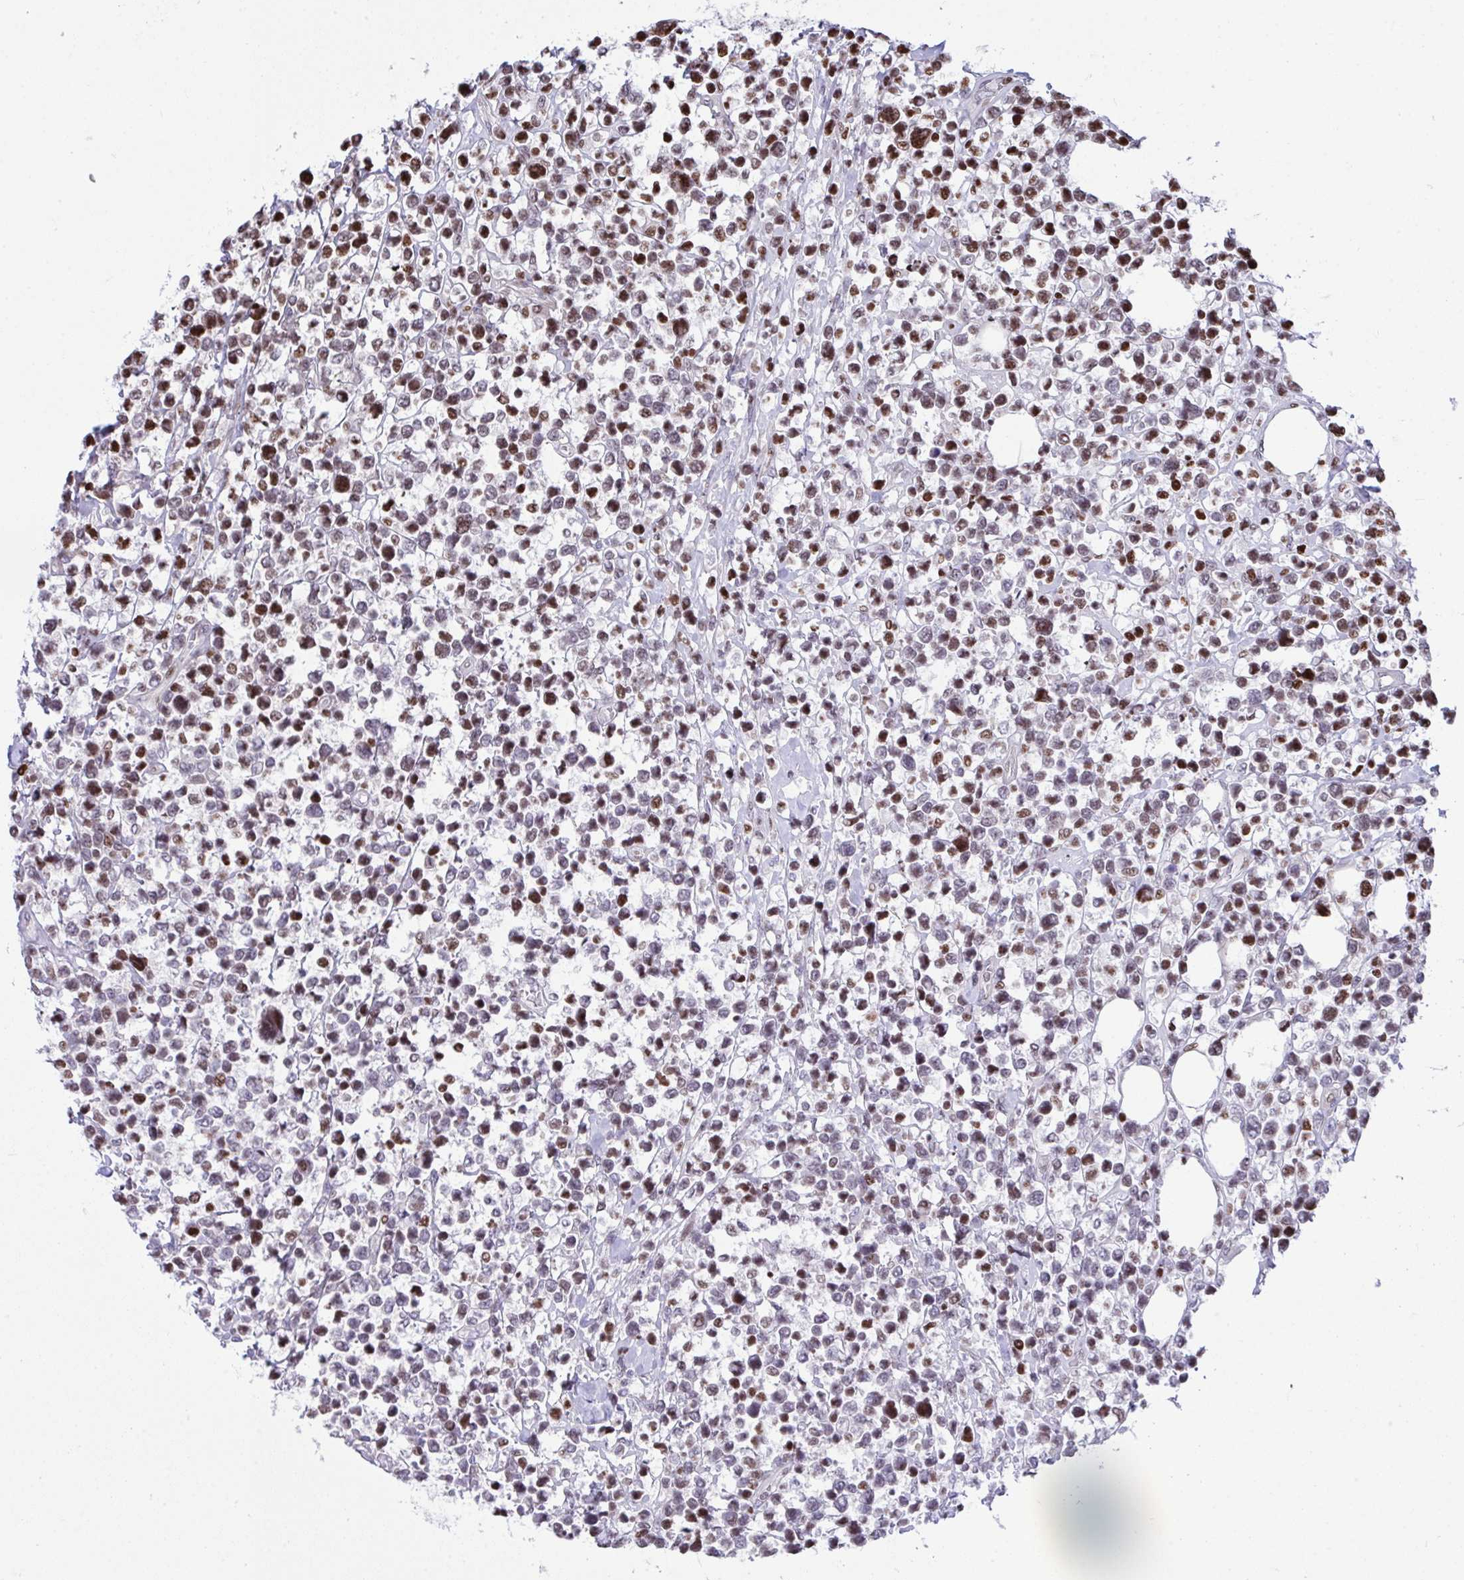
{"staining": {"intensity": "moderate", "quantity": ">75%", "location": "nuclear"}, "tissue": "lymphoma", "cell_type": "Tumor cells", "image_type": "cancer", "snomed": [{"axis": "morphology", "description": "Malignant lymphoma, non-Hodgkin's type, Low grade"}, {"axis": "topography", "description": "Lymph node"}], "caption": "Human lymphoma stained with a brown dye reveals moderate nuclear positive expression in about >75% of tumor cells.", "gene": "RAPGEF5", "patient": {"sex": "male", "age": 60}}